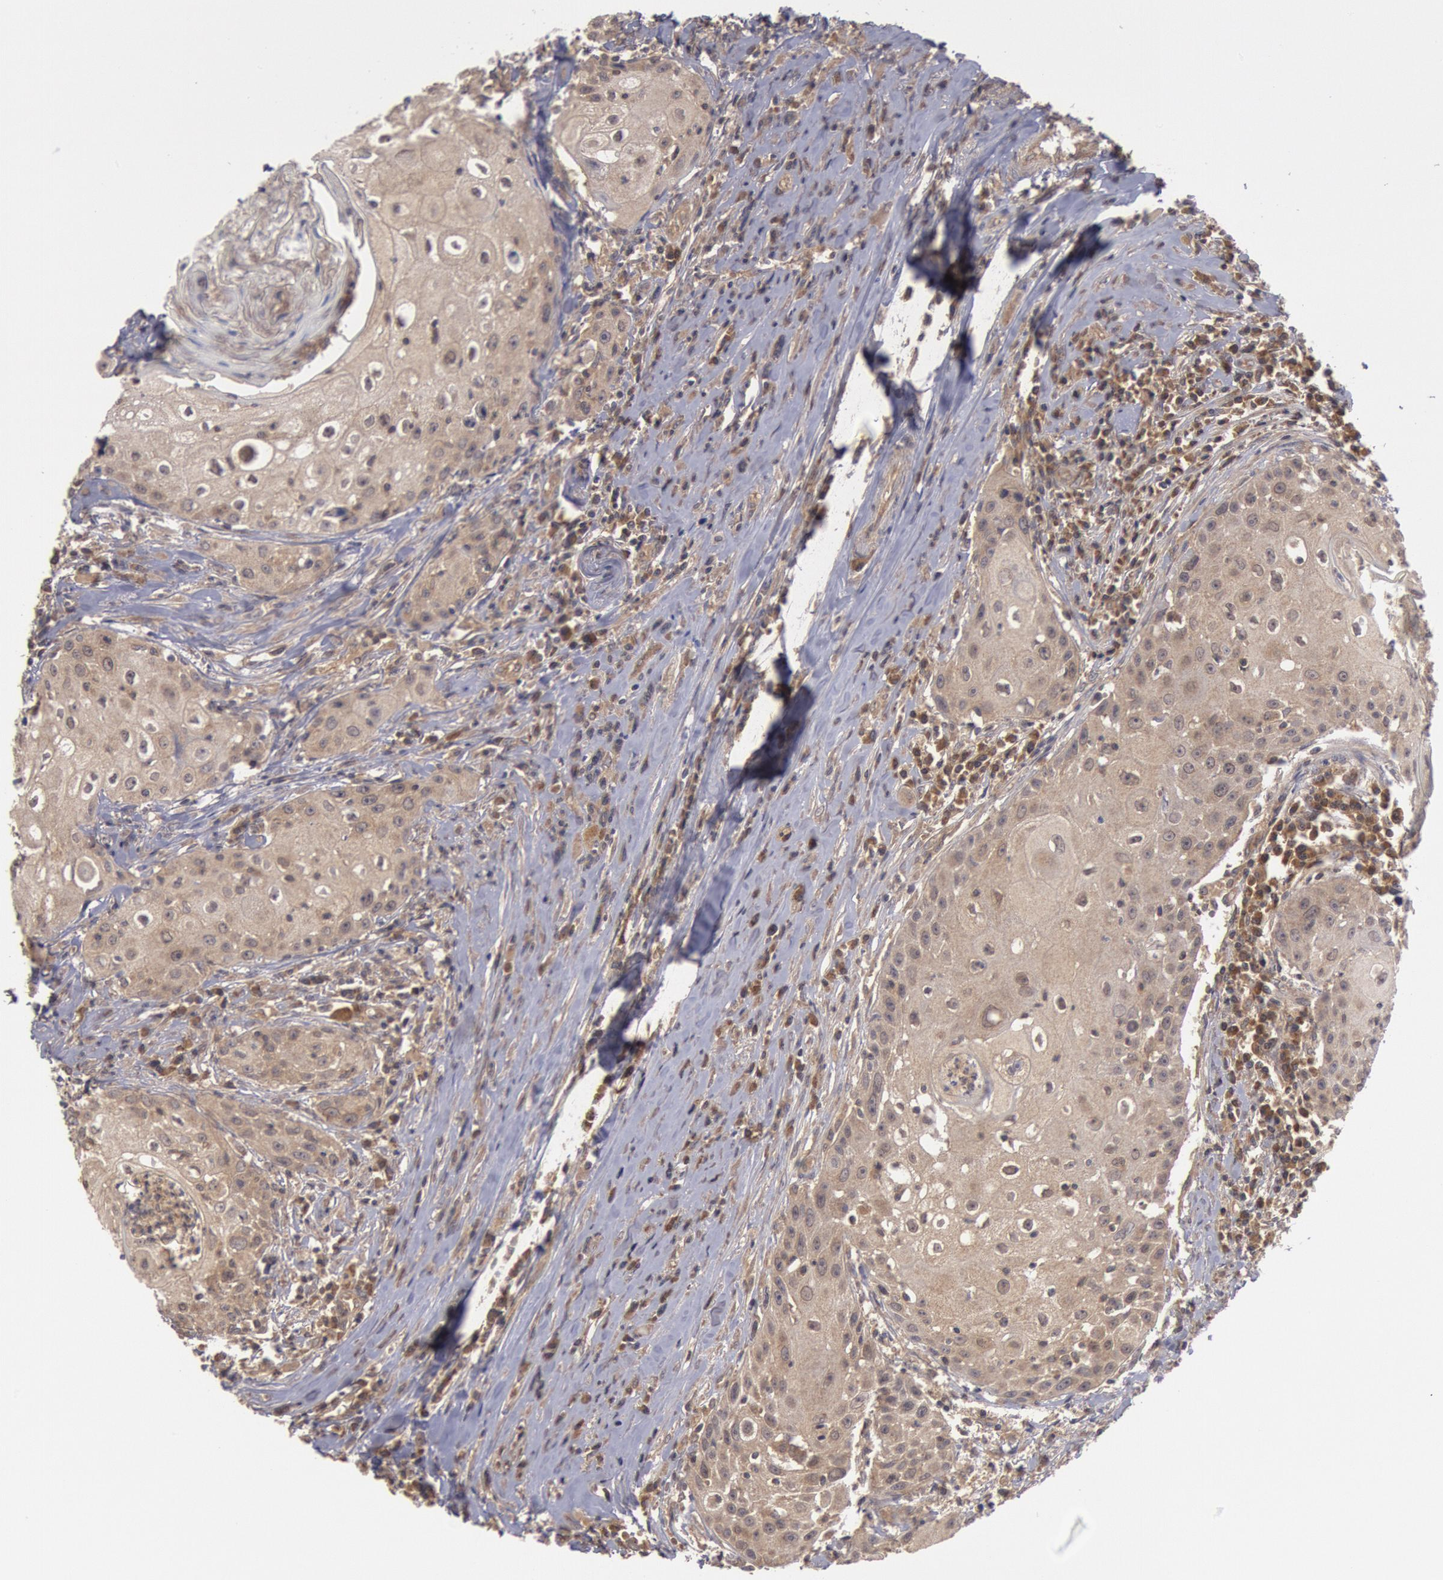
{"staining": {"intensity": "weak", "quantity": ">75%", "location": "cytoplasmic/membranous"}, "tissue": "head and neck cancer", "cell_type": "Tumor cells", "image_type": "cancer", "snomed": [{"axis": "morphology", "description": "Squamous cell carcinoma, NOS"}, {"axis": "topography", "description": "Oral tissue"}, {"axis": "topography", "description": "Head-Neck"}], "caption": "Tumor cells display low levels of weak cytoplasmic/membranous positivity in approximately >75% of cells in human head and neck cancer (squamous cell carcinoma). (Brightfield microscopy of DAB IHC at high magnification).", "gene": "BRAF", "patient": {"sex": "female", "age": 82}}